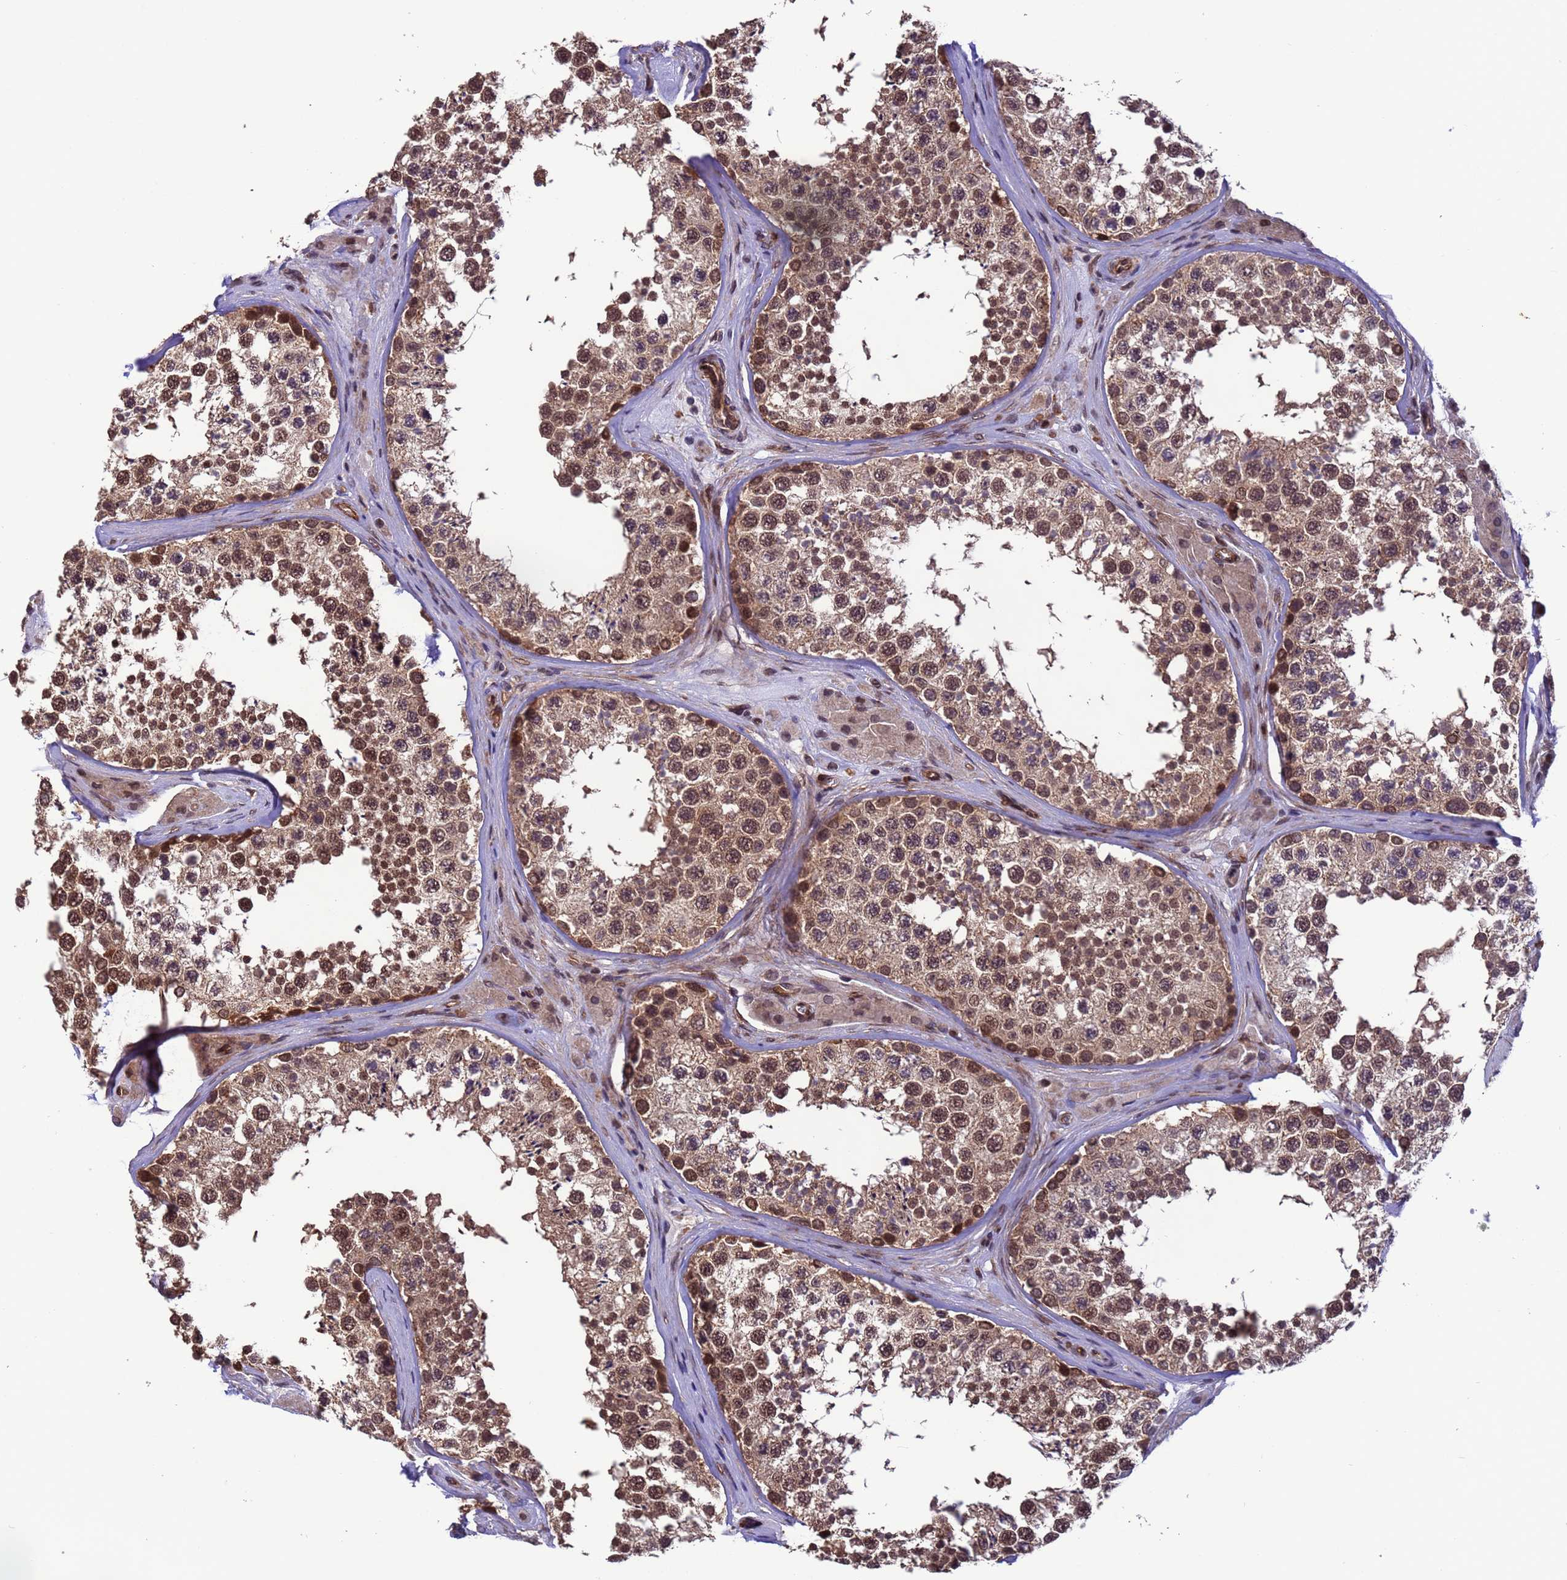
{"staining": {"intensity": "moderate", "quantity": ">75%", "location": "cytoplasmic/membranous,nuclear"}, "tissue": "testis", "cell_type": "Cells in seminiferous ducts", "image_type": "normal", "snomed": [{"axis": "morphology", "description": "Normal tissue, NOS"}, {"axis": "topography", "description": "Testis"}], "caption": "Testis stained for a protein exhibits moderate cytoplasmic/membranous,nuclear positivity in cells in seminiferous ducts. Nuclei are stained in blue.", "gene": "VSTM4", "patient": {"sex": "male", "age": 46}}